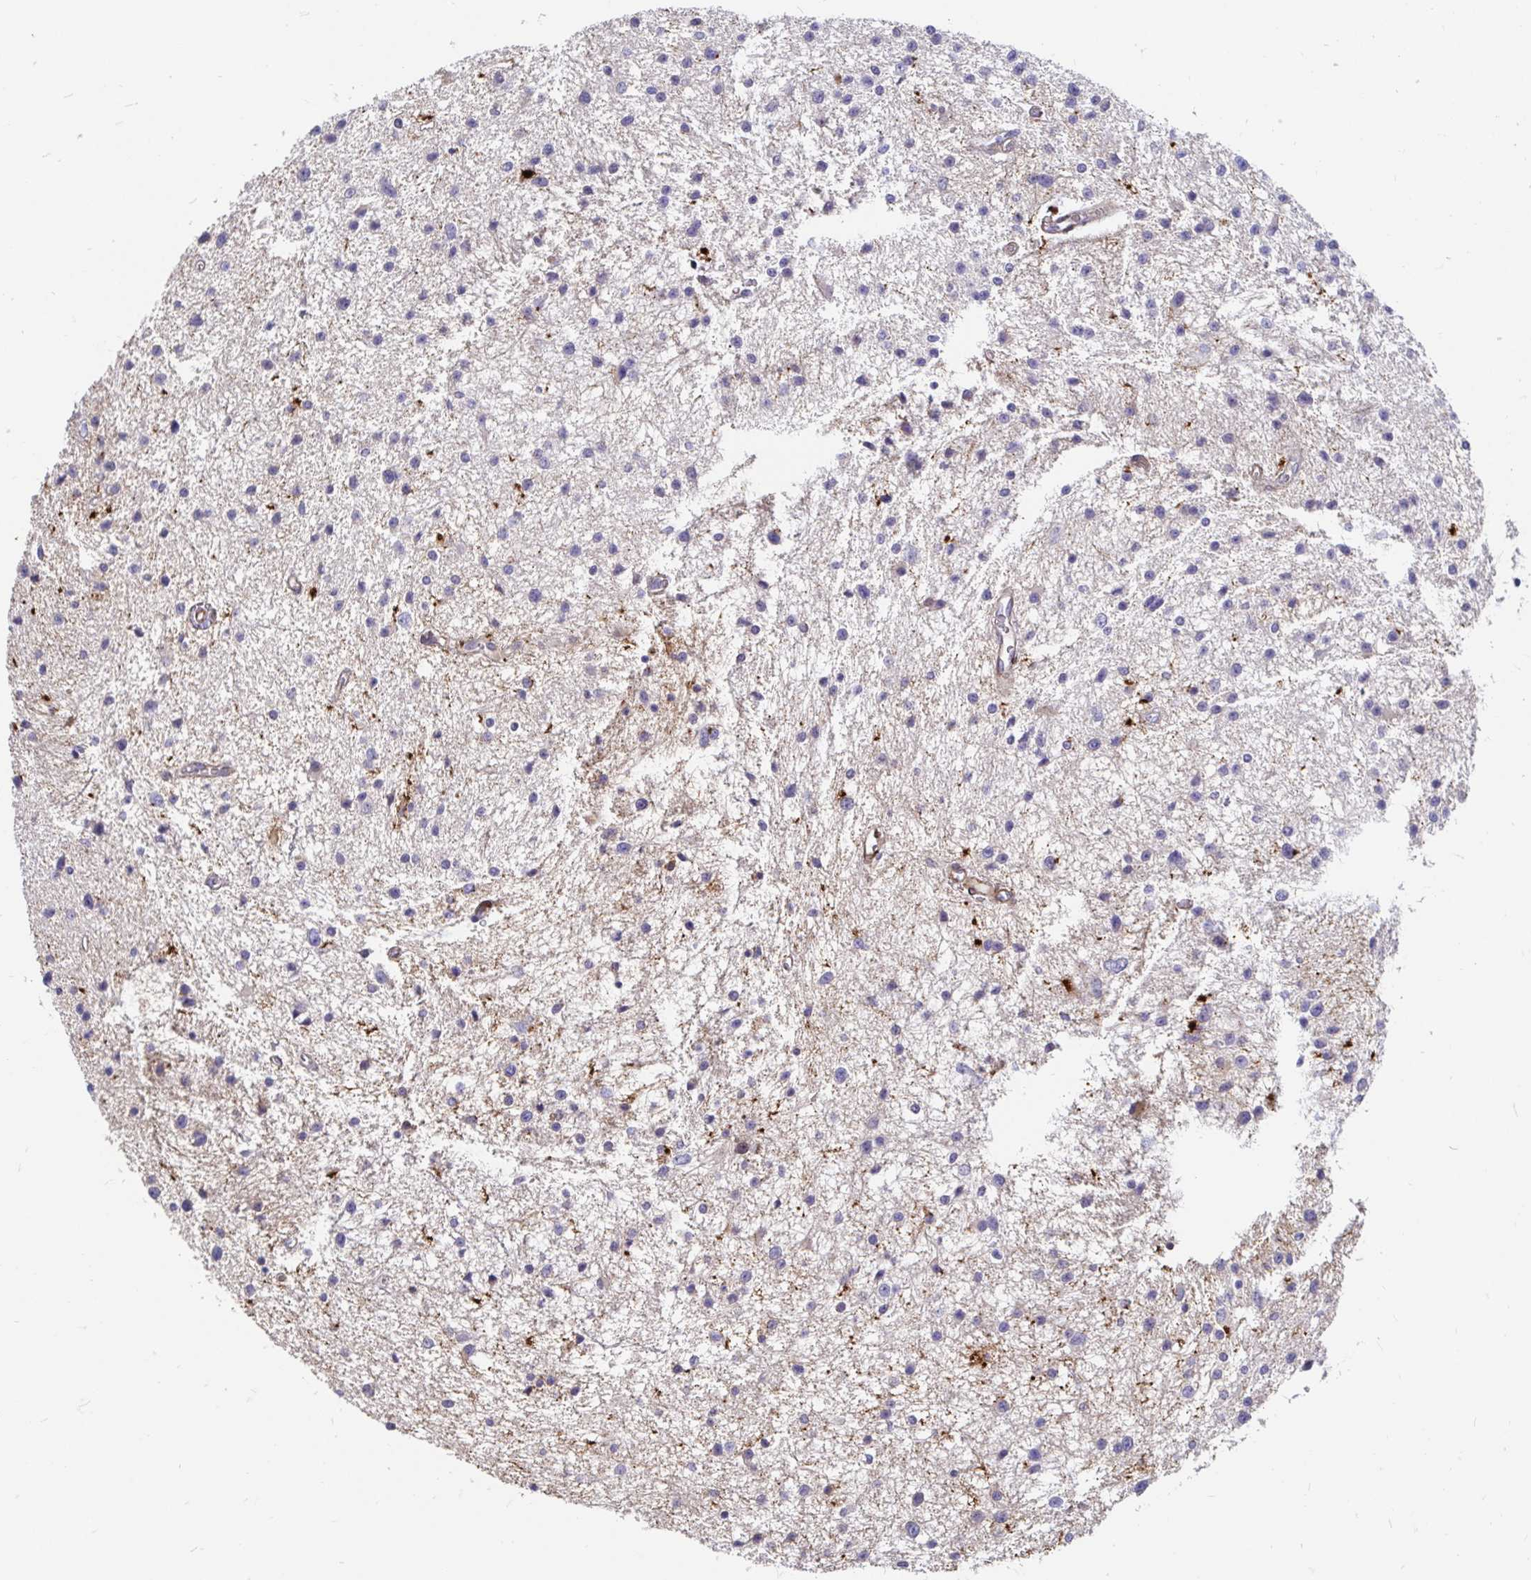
{"staining": {"intensity": "negative", "quantity": "none", "location": "none"}, "tissue": "glioma", "cell_type": "Tumor cells", "image_type": "cancer", "snomed": [{"axis": "morphology", "description": "Glioma, malignant, Low grade"}, {"axis": "topography", "description": "Brain"}], "caption": "Tumor cells show no significant protein positivity in low-grade glioma (malignant).", "gene": "CDKL1", "patient": {"sex": "male", "age": 43}}